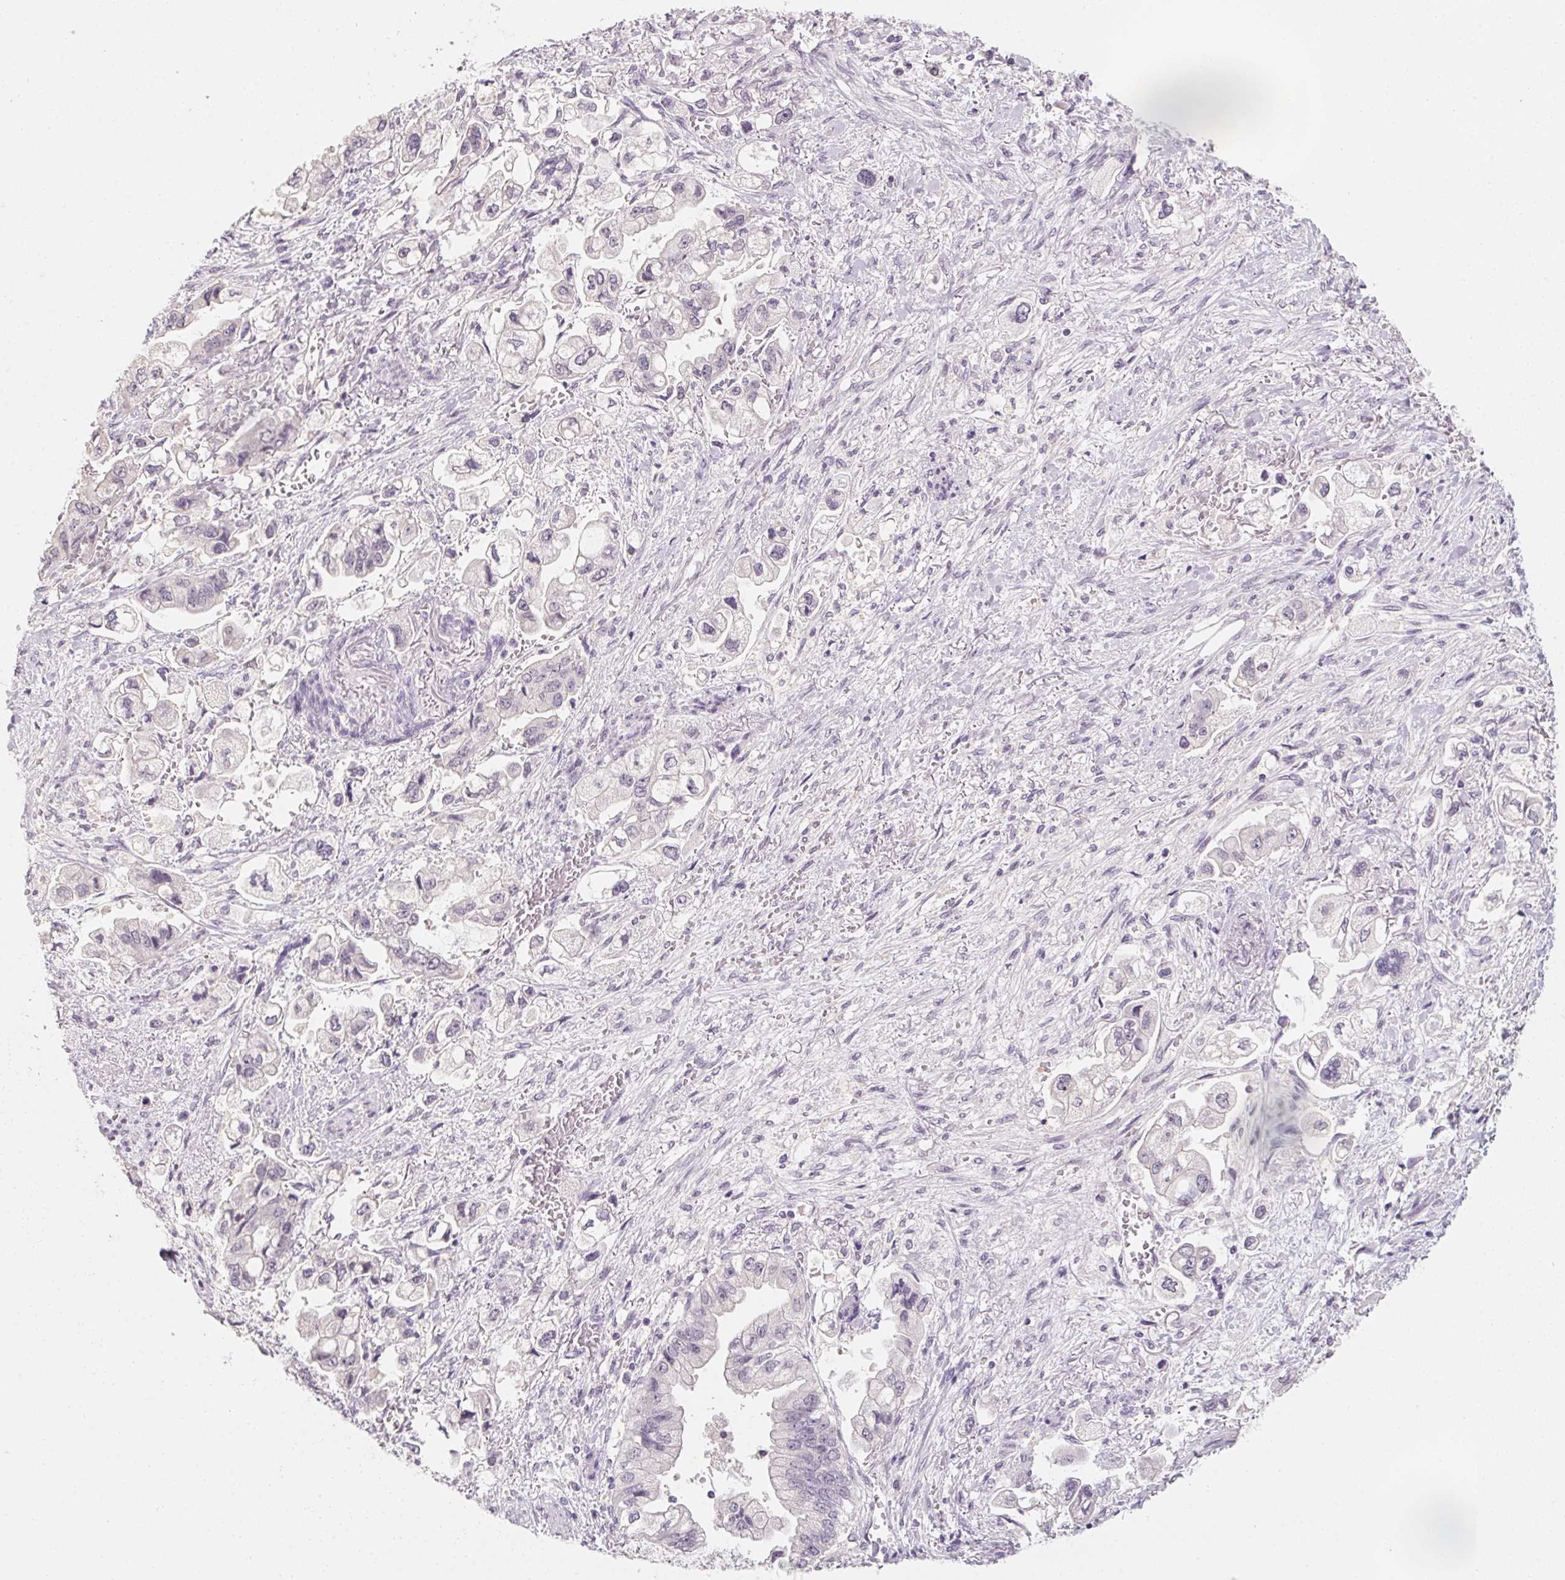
{"staining": {"intensity": "negative", "quantity": "none", "location": "none"}, "tissue": "stomach cancer", "cell_type": "Tumor cells", "image_type": "cancer", "snomed": [{"axis": "morphology", "description": "Normal tissue, NOS"}, {"axis": "morphology", "description": "Adenocarcinoma, NOS"}, {"axis": "topography", "description": "Stomach"}], "caption": "Stomach adenocarcinoma was stained to show a protein in brown. There is no significant expression in tumor cells.", "gene": "CAPZA3", "patient": {"sex": "male", "age": 62}}